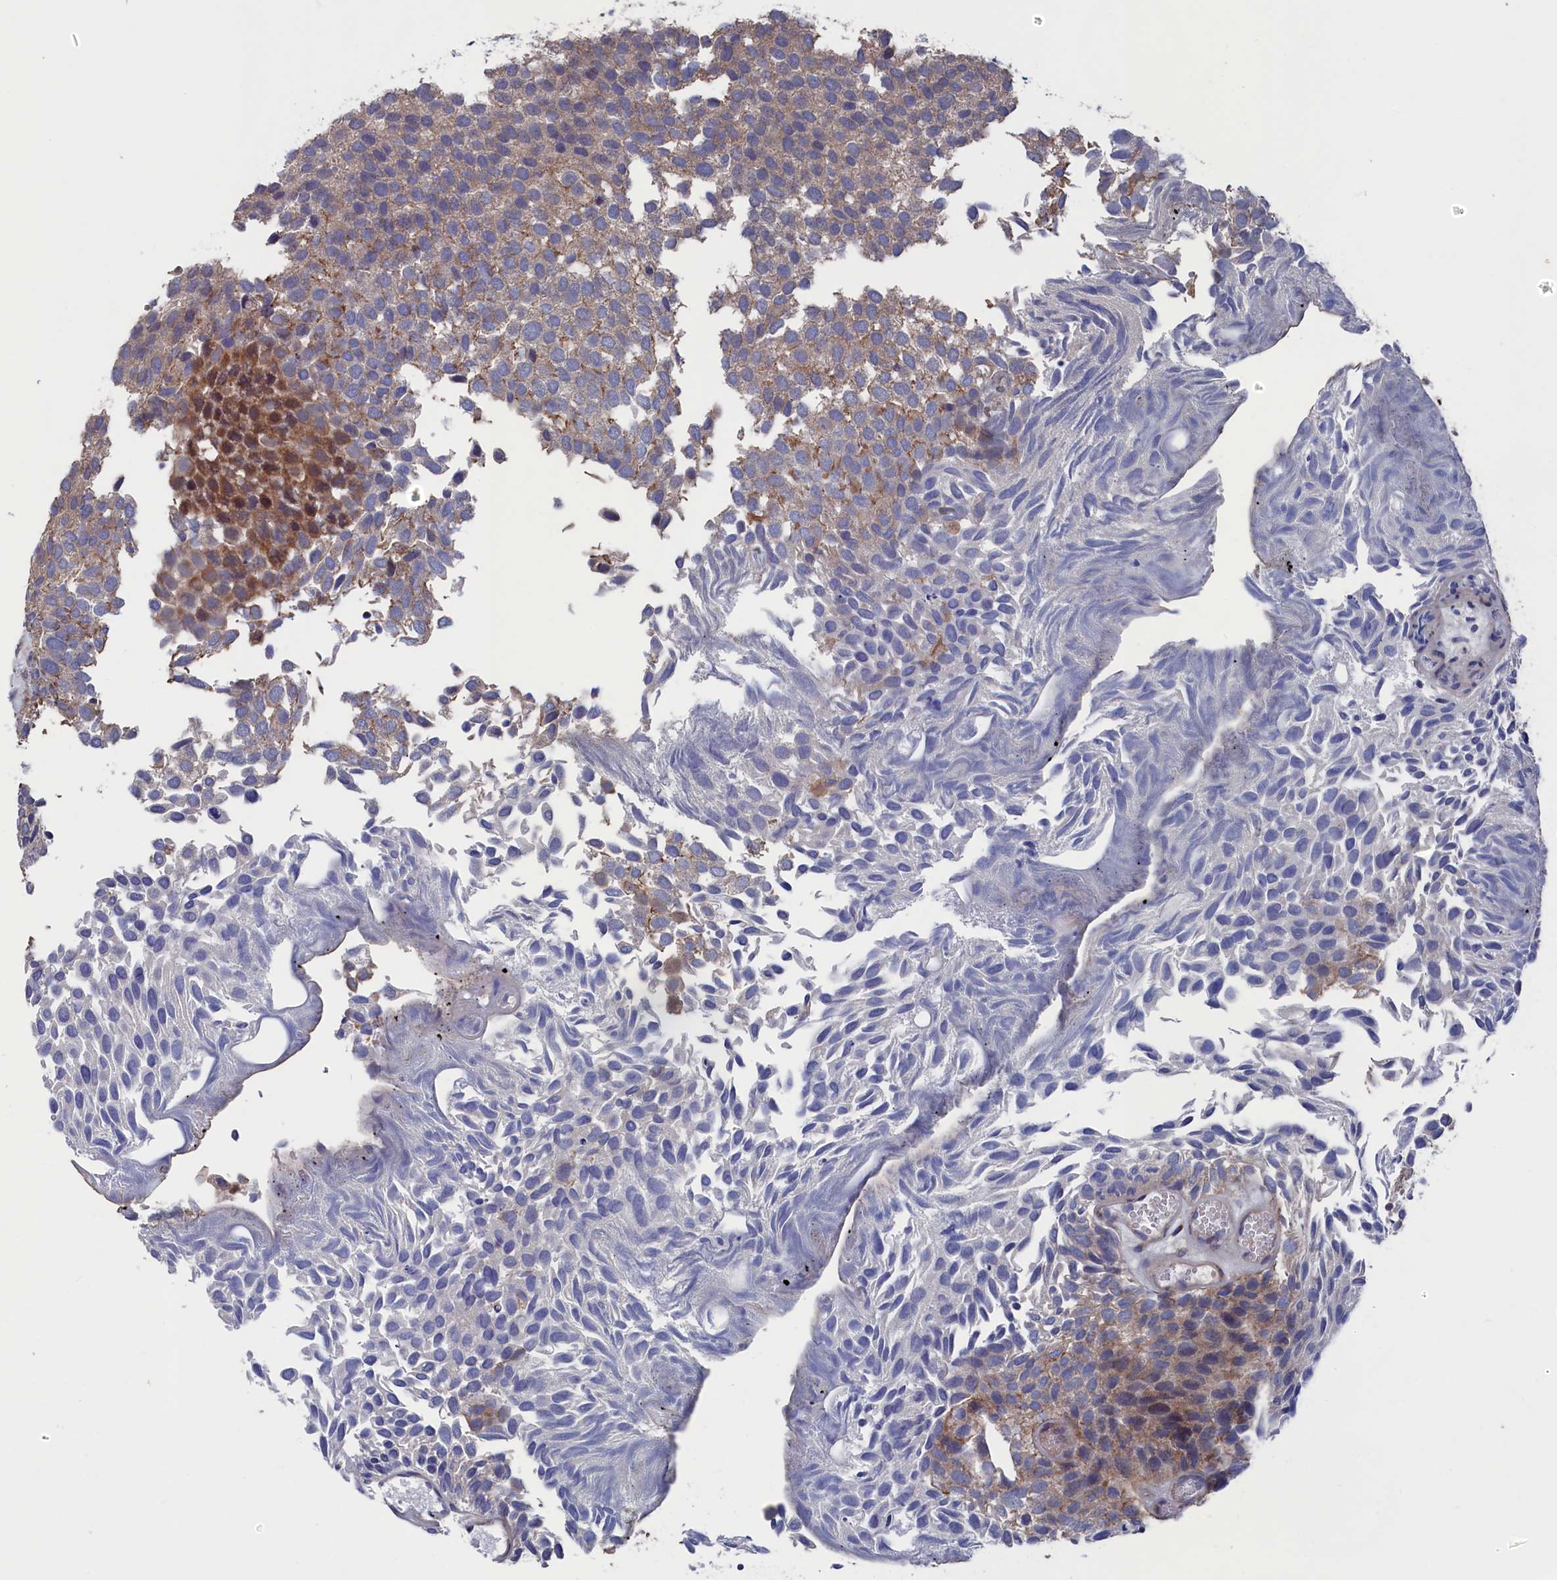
{"staining": {"intensity": "moderate", "quantity": "25%-75%", "location": "cytoplasmic/membranous,nuclear"}, "tissue": "urothelial cancer", "cell_type": "Tumor cells", "image_type": "cancer", "snomed": [{"axis": "morphology", "description": "Urothelial carcinoma, Low grade"}, {"axis": "topography", "description": "Urinary bladder"}], "caption": "Human urothelial cancer stained with a brown dye demonstrates moderate cytoplasmic/membranous and nuclear positive staining in approximately 25%-75% of tumor cells.", "gene": "SPATA13", "patient": {"sex": "male", "age": 89}}